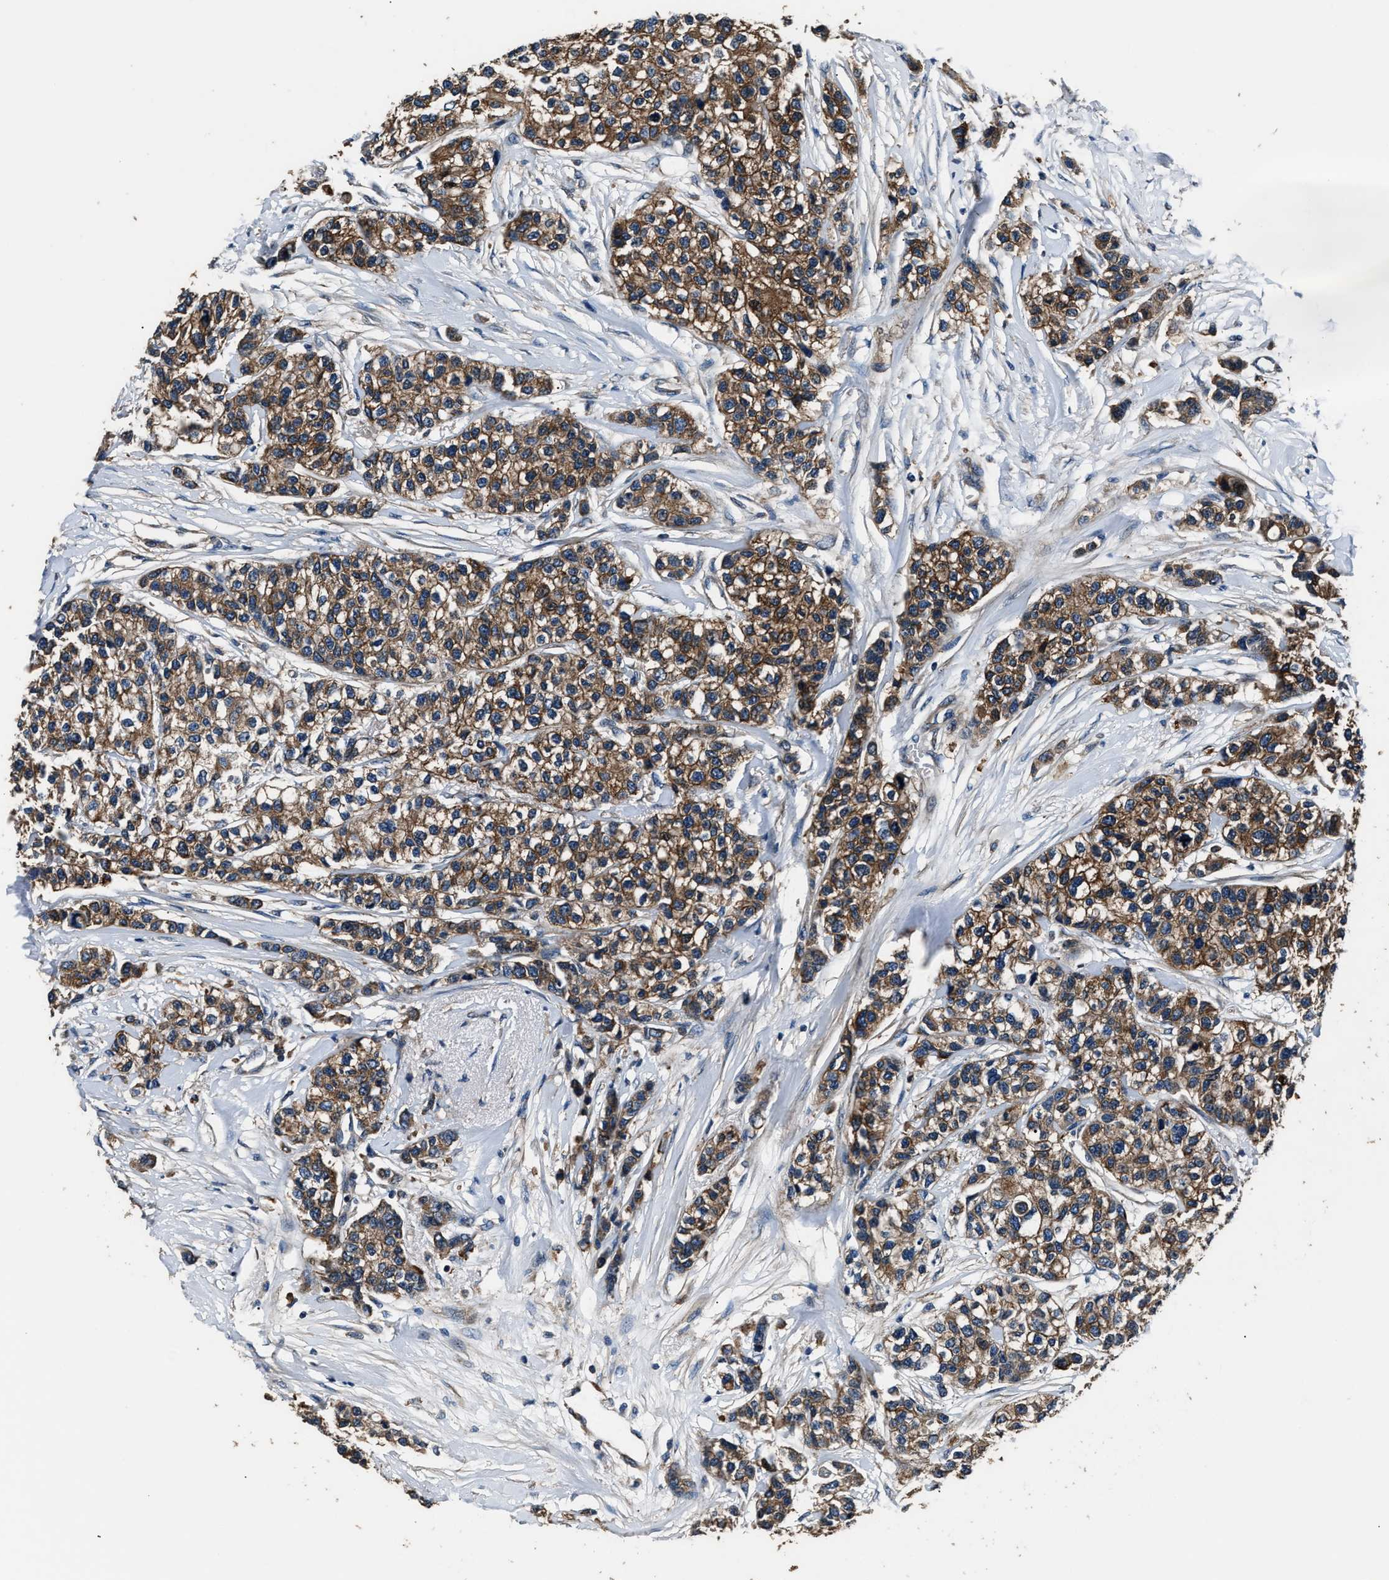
{"staining": {"intensity": "strong", "quantity": ">75%", "location": "cytoplasmic/membranous"}, "tissue": "breast cancer", "cell_type": "Tumor cells", "image_type": "cancer", "snomed": [{"axis": "morphology", "description": "Duct carcinoma"}, {"axis": "topography", "description": "Breast"}], "caption": "A brown stain labels strong cytoplasmic/membranous expression of a protein in invasive ductal carcinoma (breast) tumor cells.", "gene": "IMPDH2", "patient": {"sex": "female", "age": 51}}